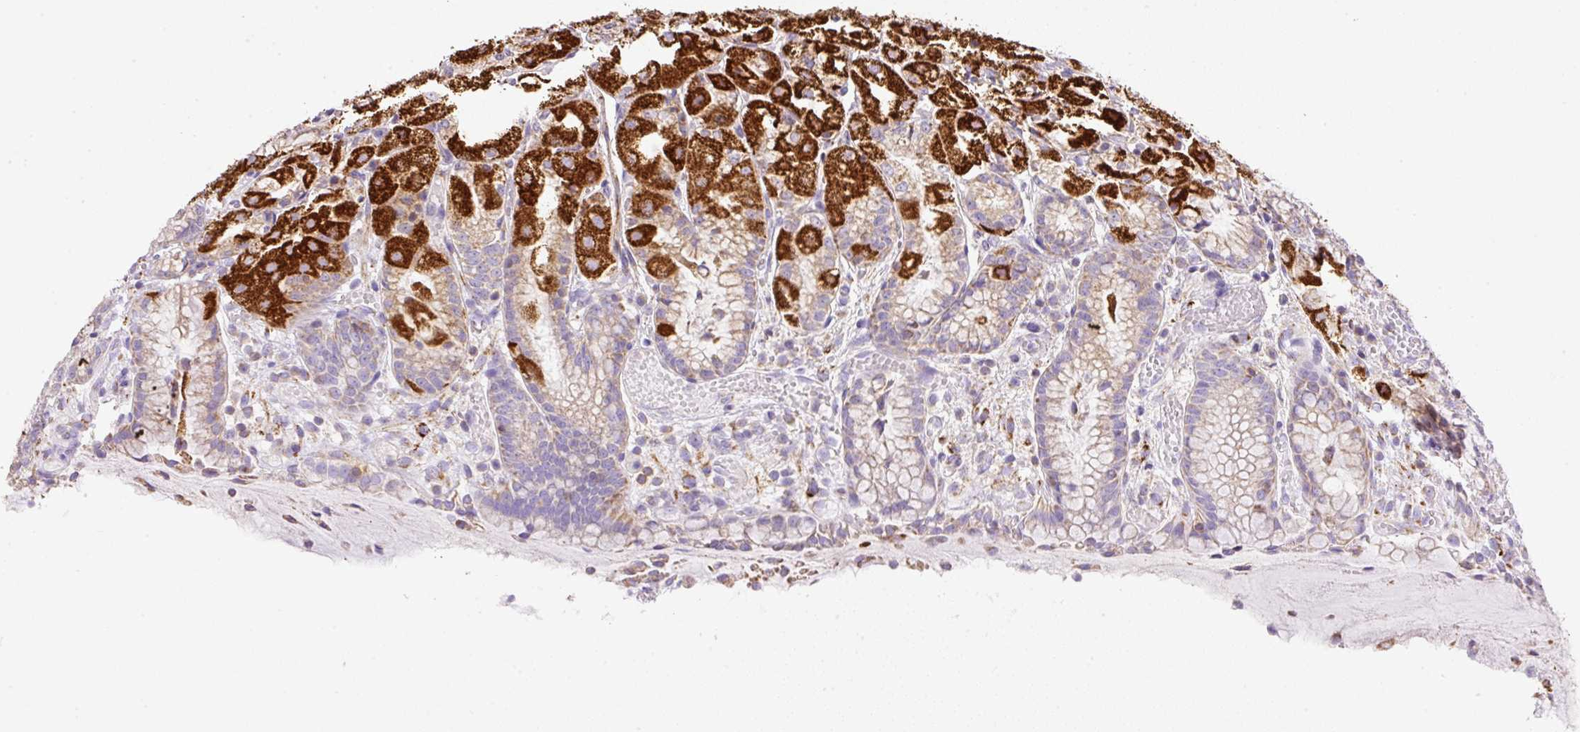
{"staining": {"intensity": "strong", "quantity": "25%-75%", "location": "cytoplasmic/membranous"}, "tissue": "stomach", "cell_type": "Glandular cells", "image_type": "normal", "snomed": [{"axis": "morphology", "description": "Normal tissue, NOS"}, {"axis": "topography", "description": "Stomach, upper"}], "caption": "Glandular cells demonstrate high levels of strong cytoplasmic/membranous positivity in about 25%-75% of cells in benign stomach.", "gene": "NF1", "patient": {"sex": "male", "age": 72}}